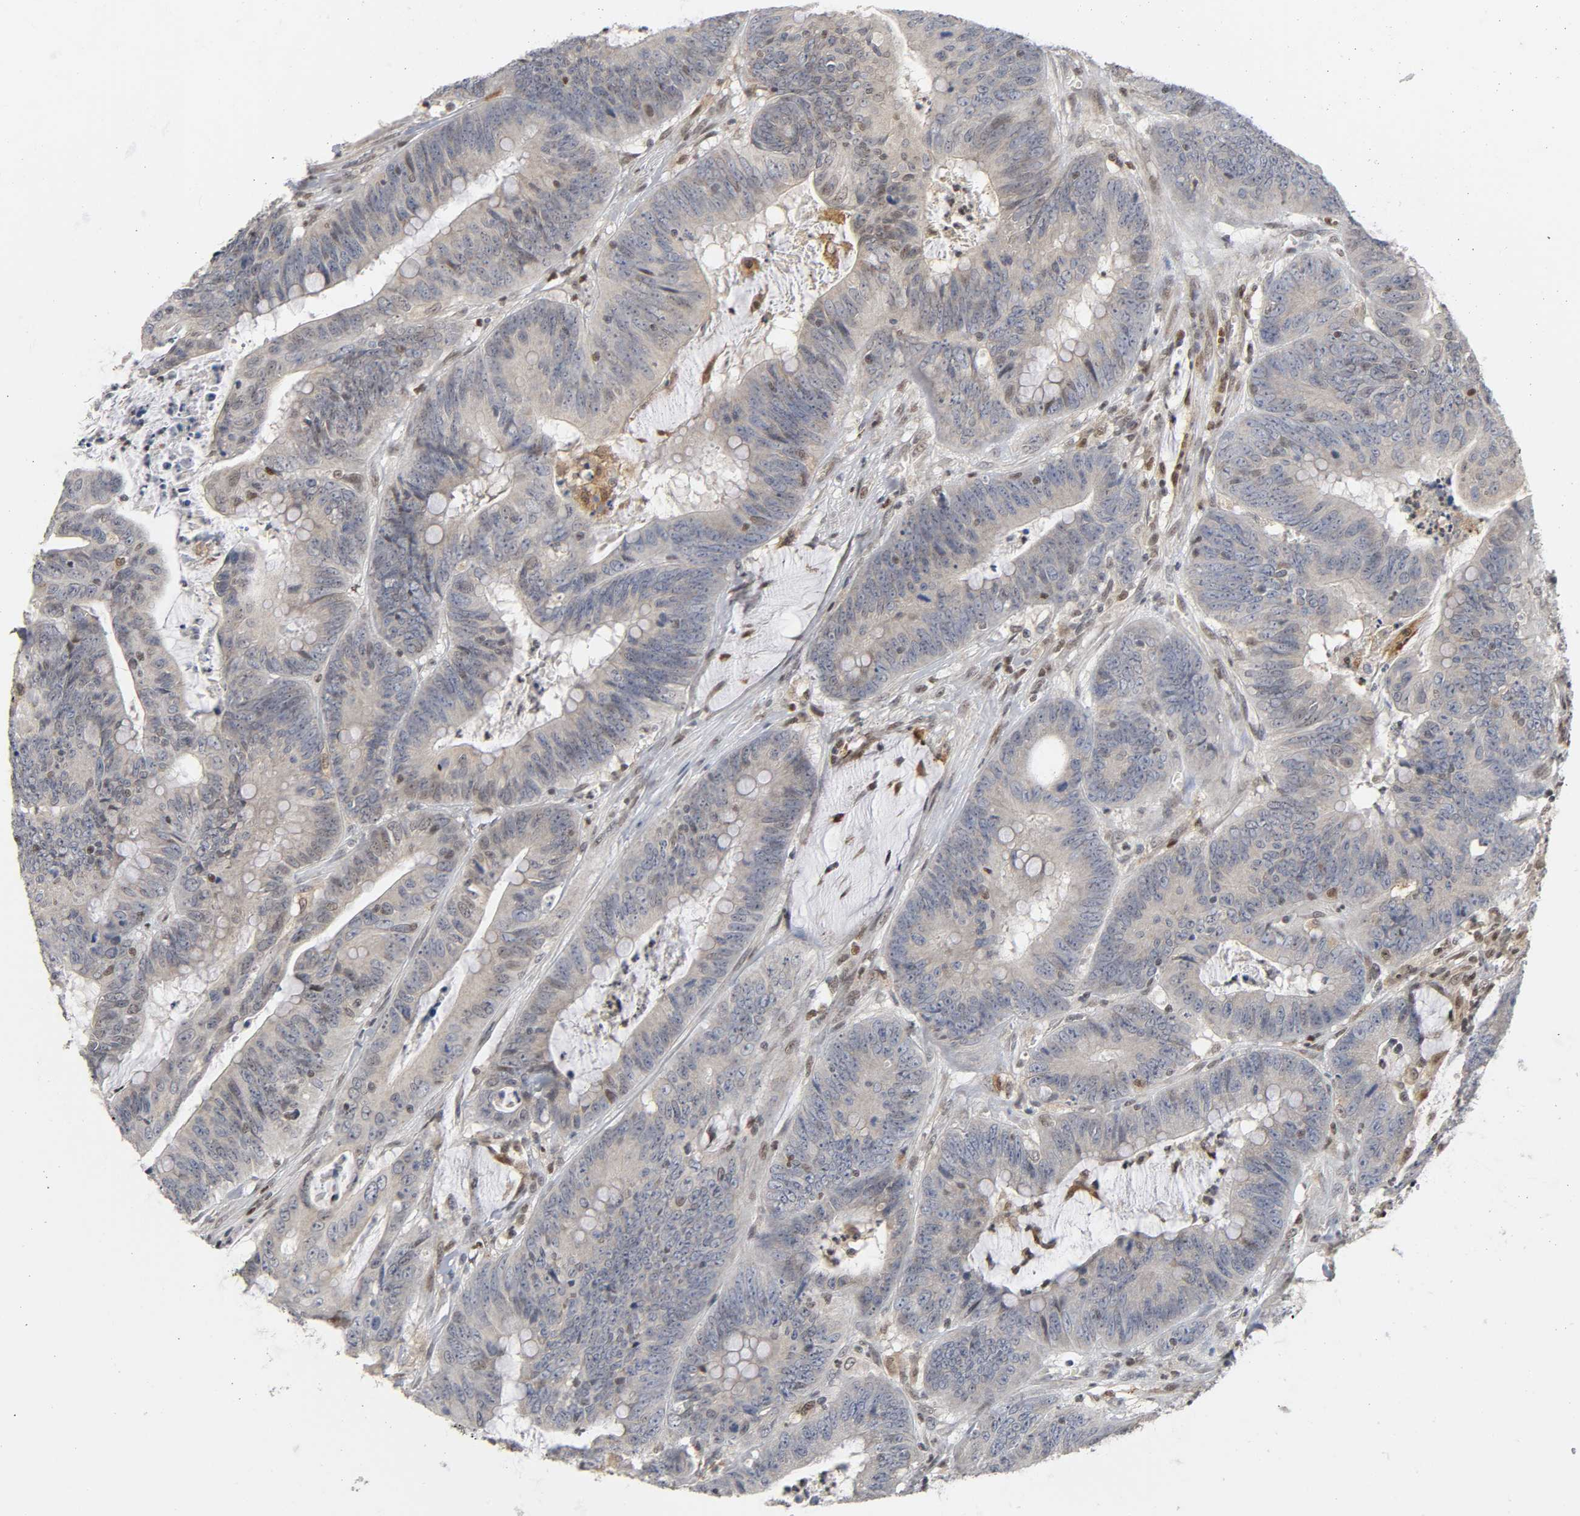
{"staining": {"intensity": "negative", "quantity": "none", "location": "none"}, "tissue": "colorectal cancer", "cell_type": "Tumor cells", "image_type": "cancer", "snomed": [{"axis": "morphology", "description": "Adenocarcinoma, NOS"}, {"axis": "topography", "description": "Colon"}], "caption": "A histopathology image of human colorectal cancer is negative for staining in tumor cells.", "gene": "KAT2B", "patient": {"sex": "male", "age": 45}}